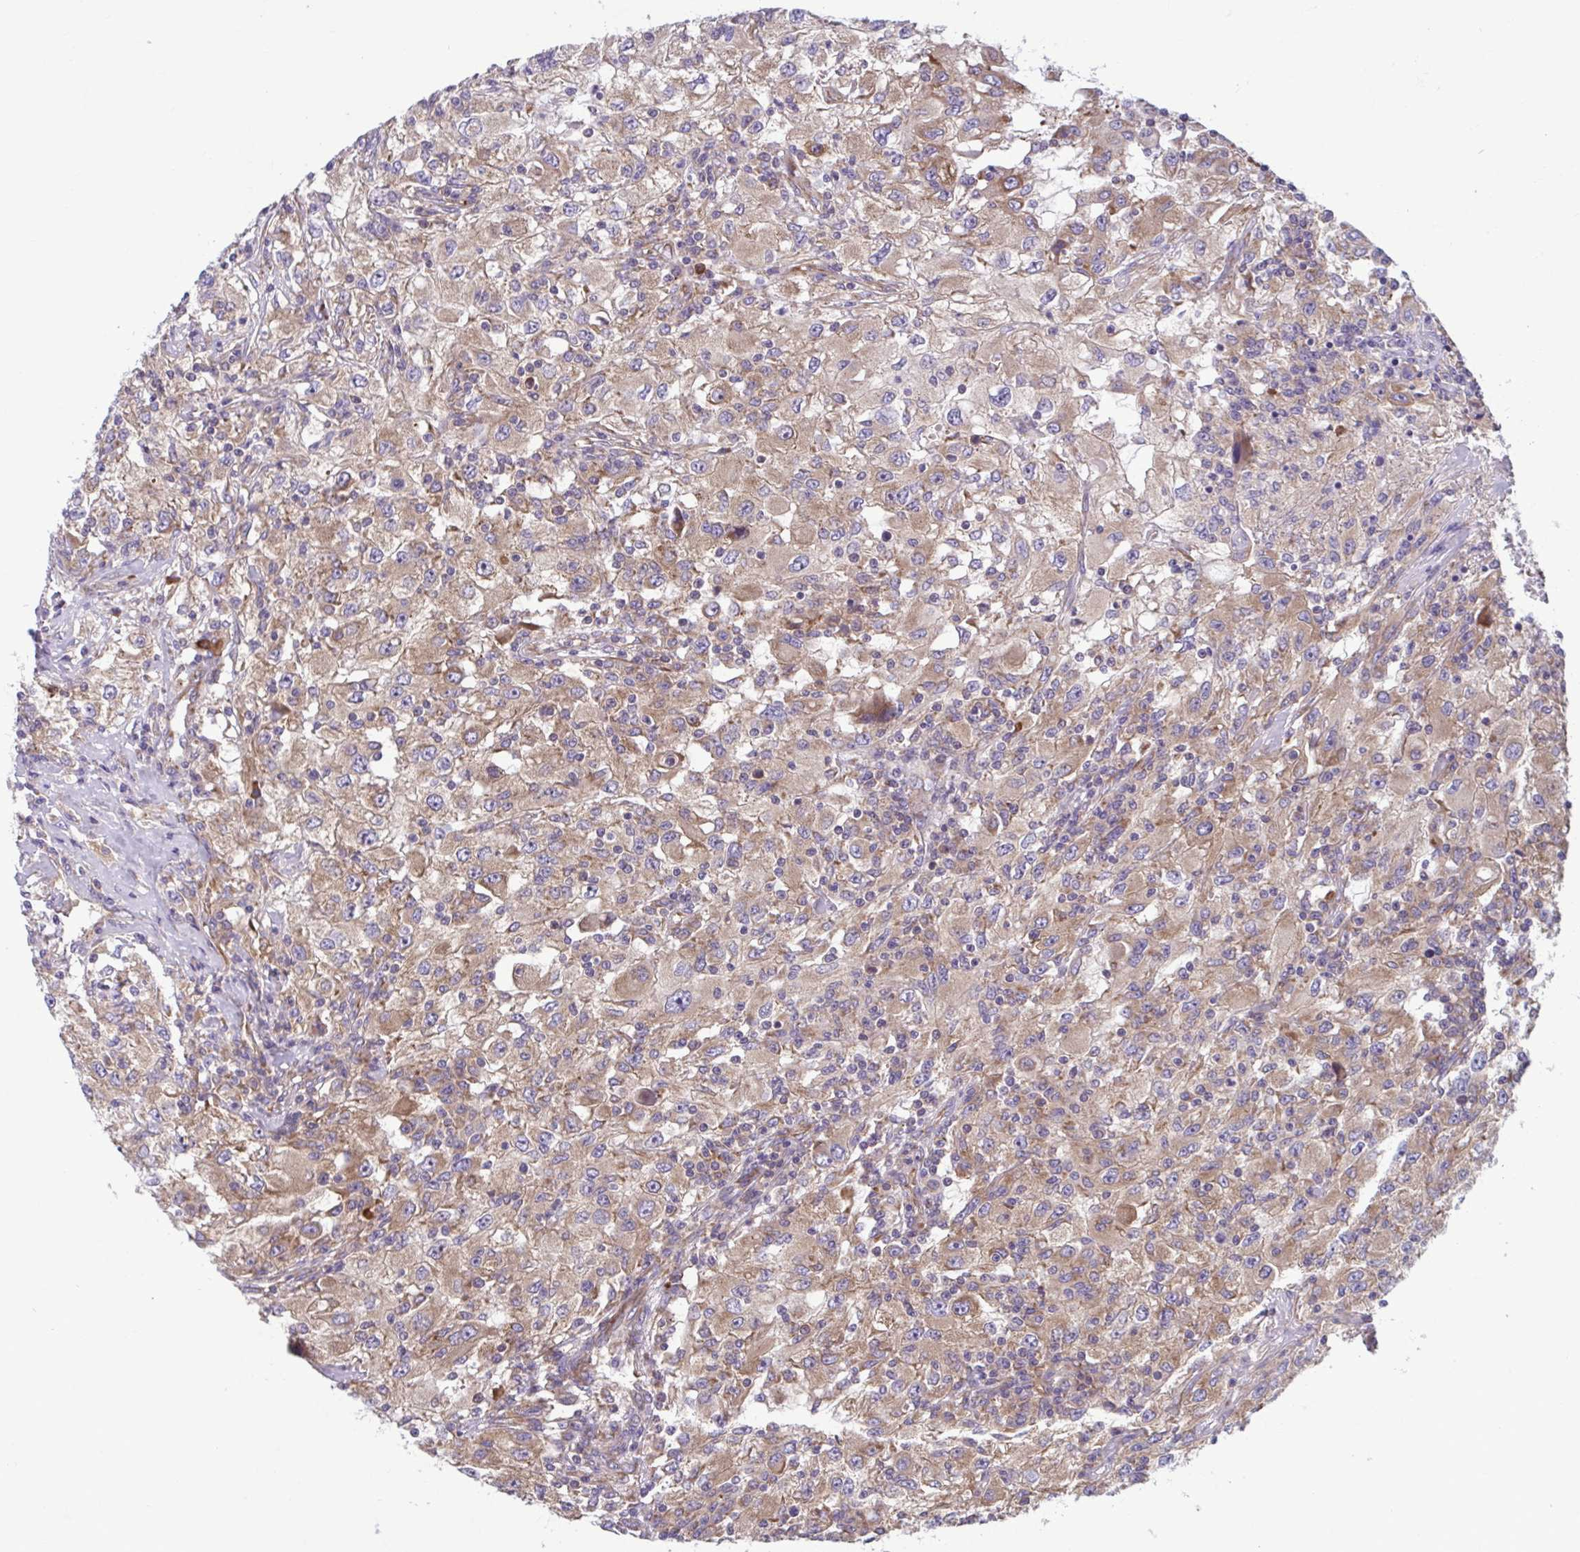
{"staining": {"intensity": "weak", "quantity": ">75%", "location": "cytoplasmic/membranous"}, "tissue": "renal cancer", "cell_type": "Tumor cells", "image_type": "cancer", "snomed": [{"axis": "morphology", "description": "Adenocarcinoma, NOS"}, {"axis": "topography", "description": "Kidney"}], "caption": "Human renal cancer (adenocarcinoma) stained with a protein marker exhibits weak staining in tumor cells.", "gene": "RPS16", "patient": {"sex": "female", "age": 67}}